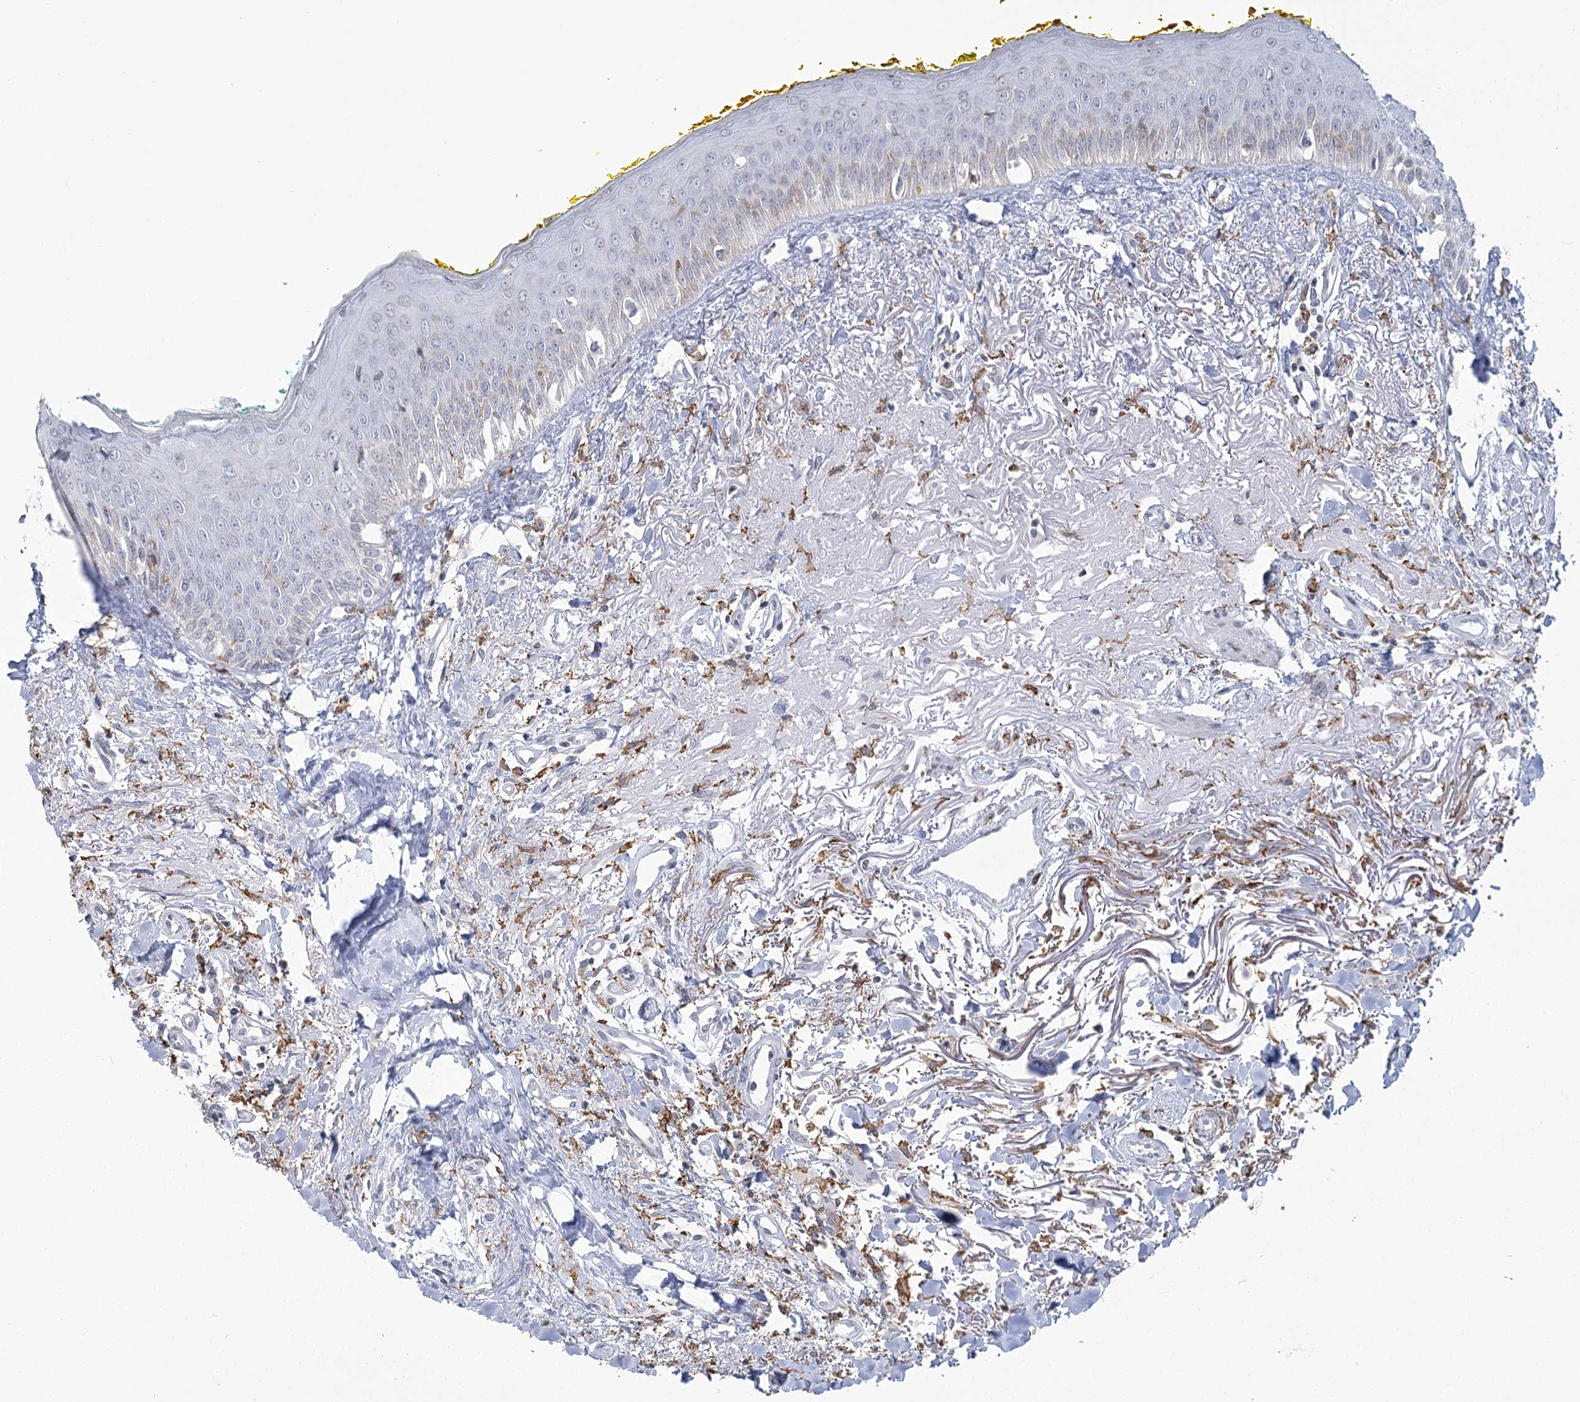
{"staining": {"intensity": "weak", "quantity": "<25%", "location": "cytoplasmic/membranous"}, "tissue": "oral mucosa", "cell_type": "Squamous epithelial cells", "image_type": "normal", "snomed": [{"axis": "morphology", "description": "Normal tissue, NOS"}, {"axis": "topography", "description": "Oral tissue"}], "caption": "IHC image of unremarkable oral mucosa stained for a protein (brown), which reveals no staining in squamous epithelial cells.", "gene": "C11orf1", "patient": {"sex": "female", "age": 70}}